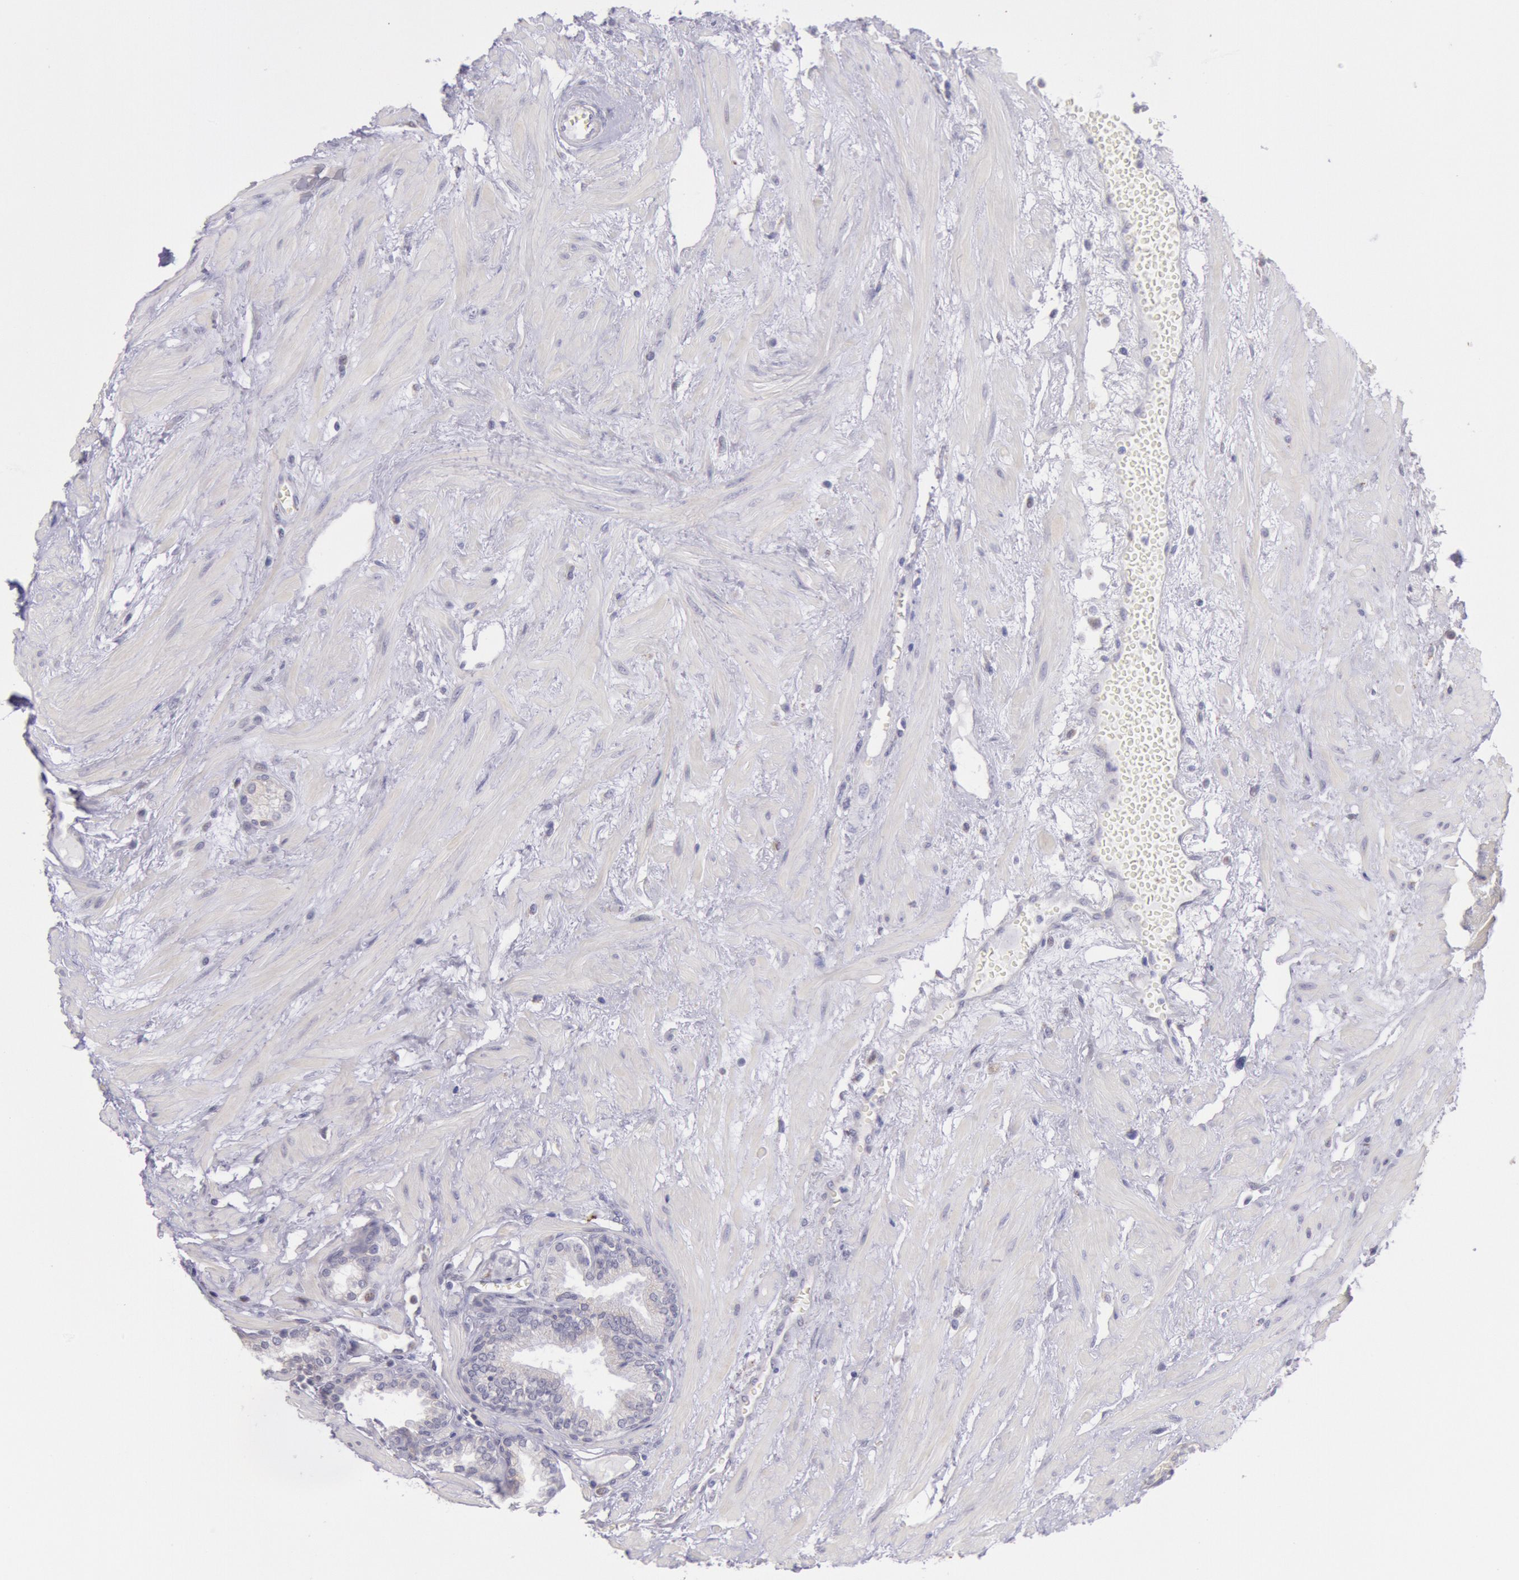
{"staining": {"intensity": "weak", "quantity": "25%-75%", "location": "cytoplasmic/membranous"}, "tissue": "prostate", "cell_type": "Glandular cells", "image_type": "normal", "snomed": [{"axis": "morphology", "description": "Normal tissue, NOS"}, {"axis": "topography", "description": "Prostate"}], "caption": "Prostate stained for a protein (brown) demonstrates weak cytoplasmic/membranous positive staining in about 25%-75% of glandular cells.", "gene": "FRMD6", "patient": {"sex": "male", "age": 64}}